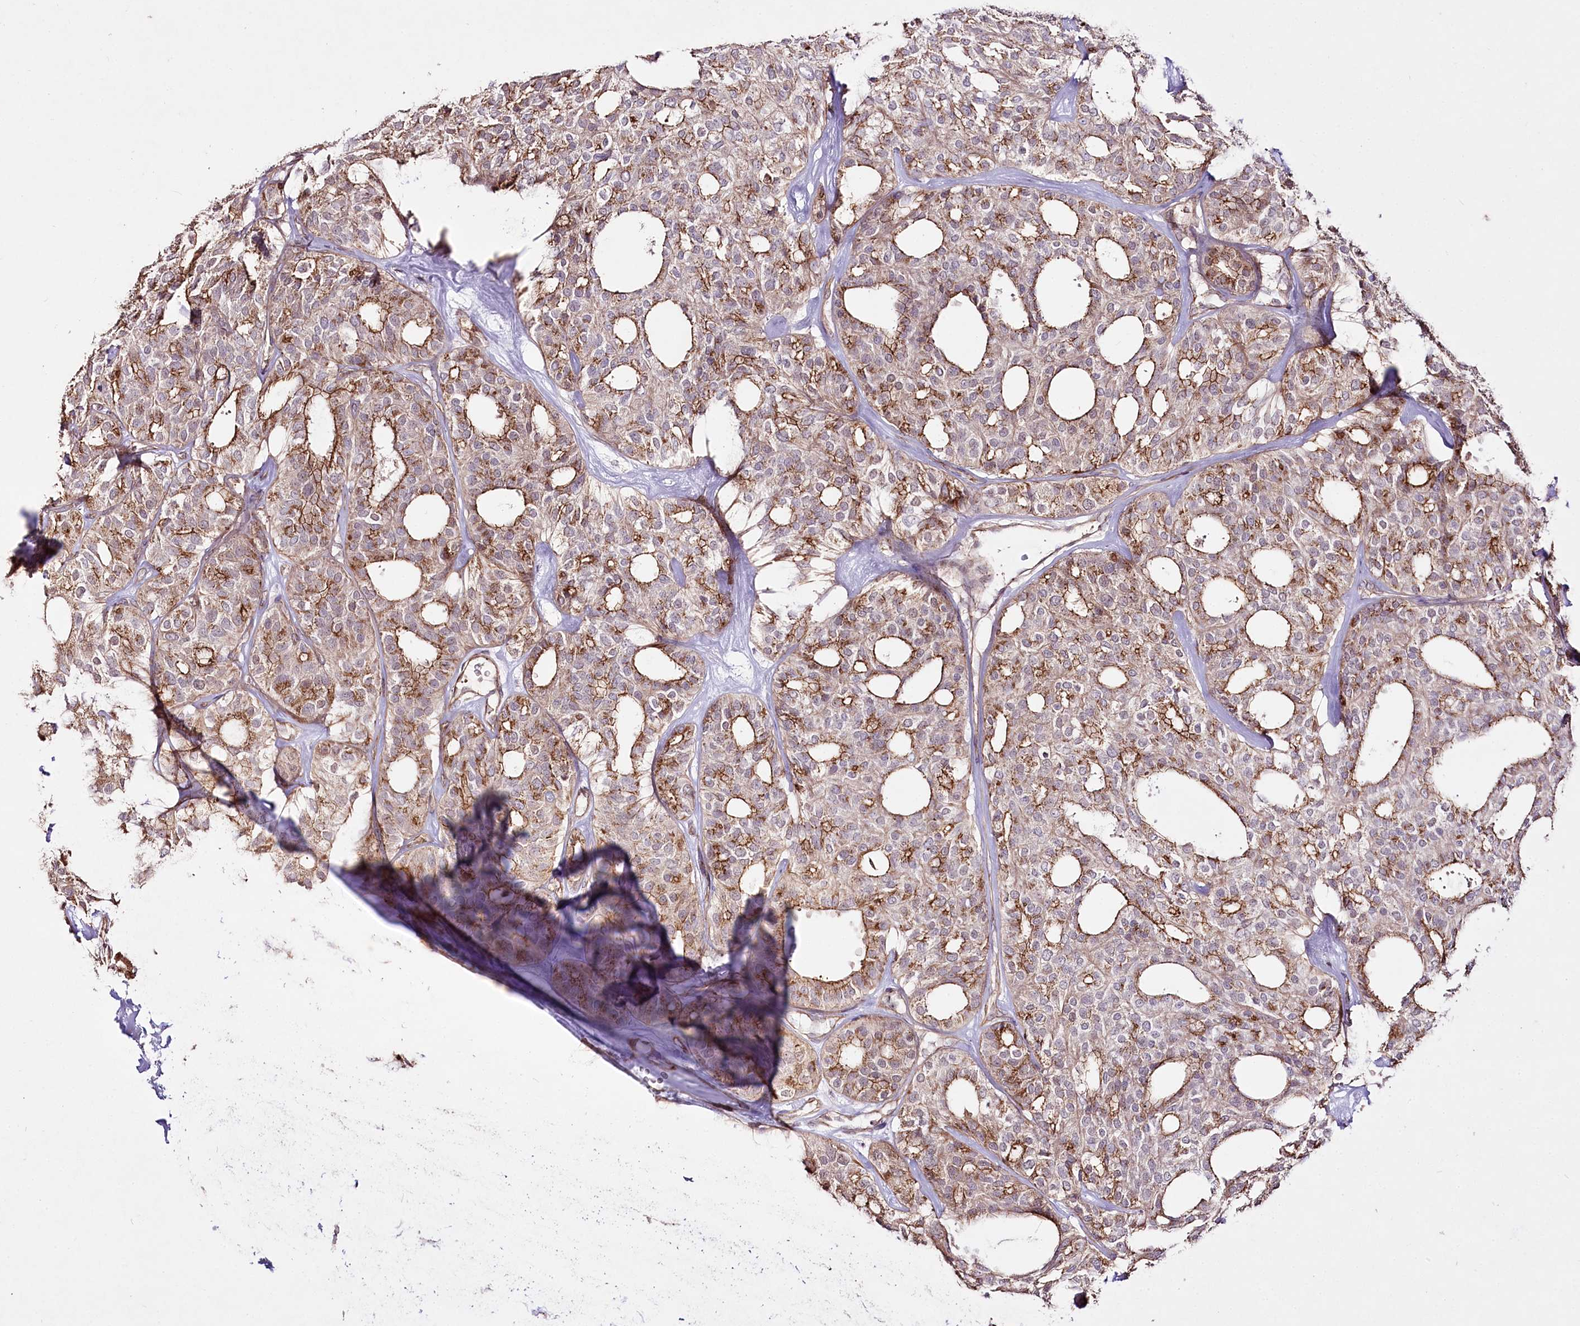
{"staining": {"intensity": "moderate", "quantity": "25%-75%", "location": "cytoplasmic/membranous"}, "tissue": "thyroid cancer", "cell_type": "Tumor cells", "image_type": "cancer", "snomed": [{"axis": "morphology", "description": "Follicular adenoma carcinoma, NOS"}, {"axis": "topography", "description": "Thyroid gland"}], "caption": "IHC of thyroid follicular adenoma carcinoma exhibits medium levels of moderate cytoplasmic/membranous staining in about 25%-75% of tumor cells.", "gene": "REXO2", "patient": {"sex": "male", "age": 75}}